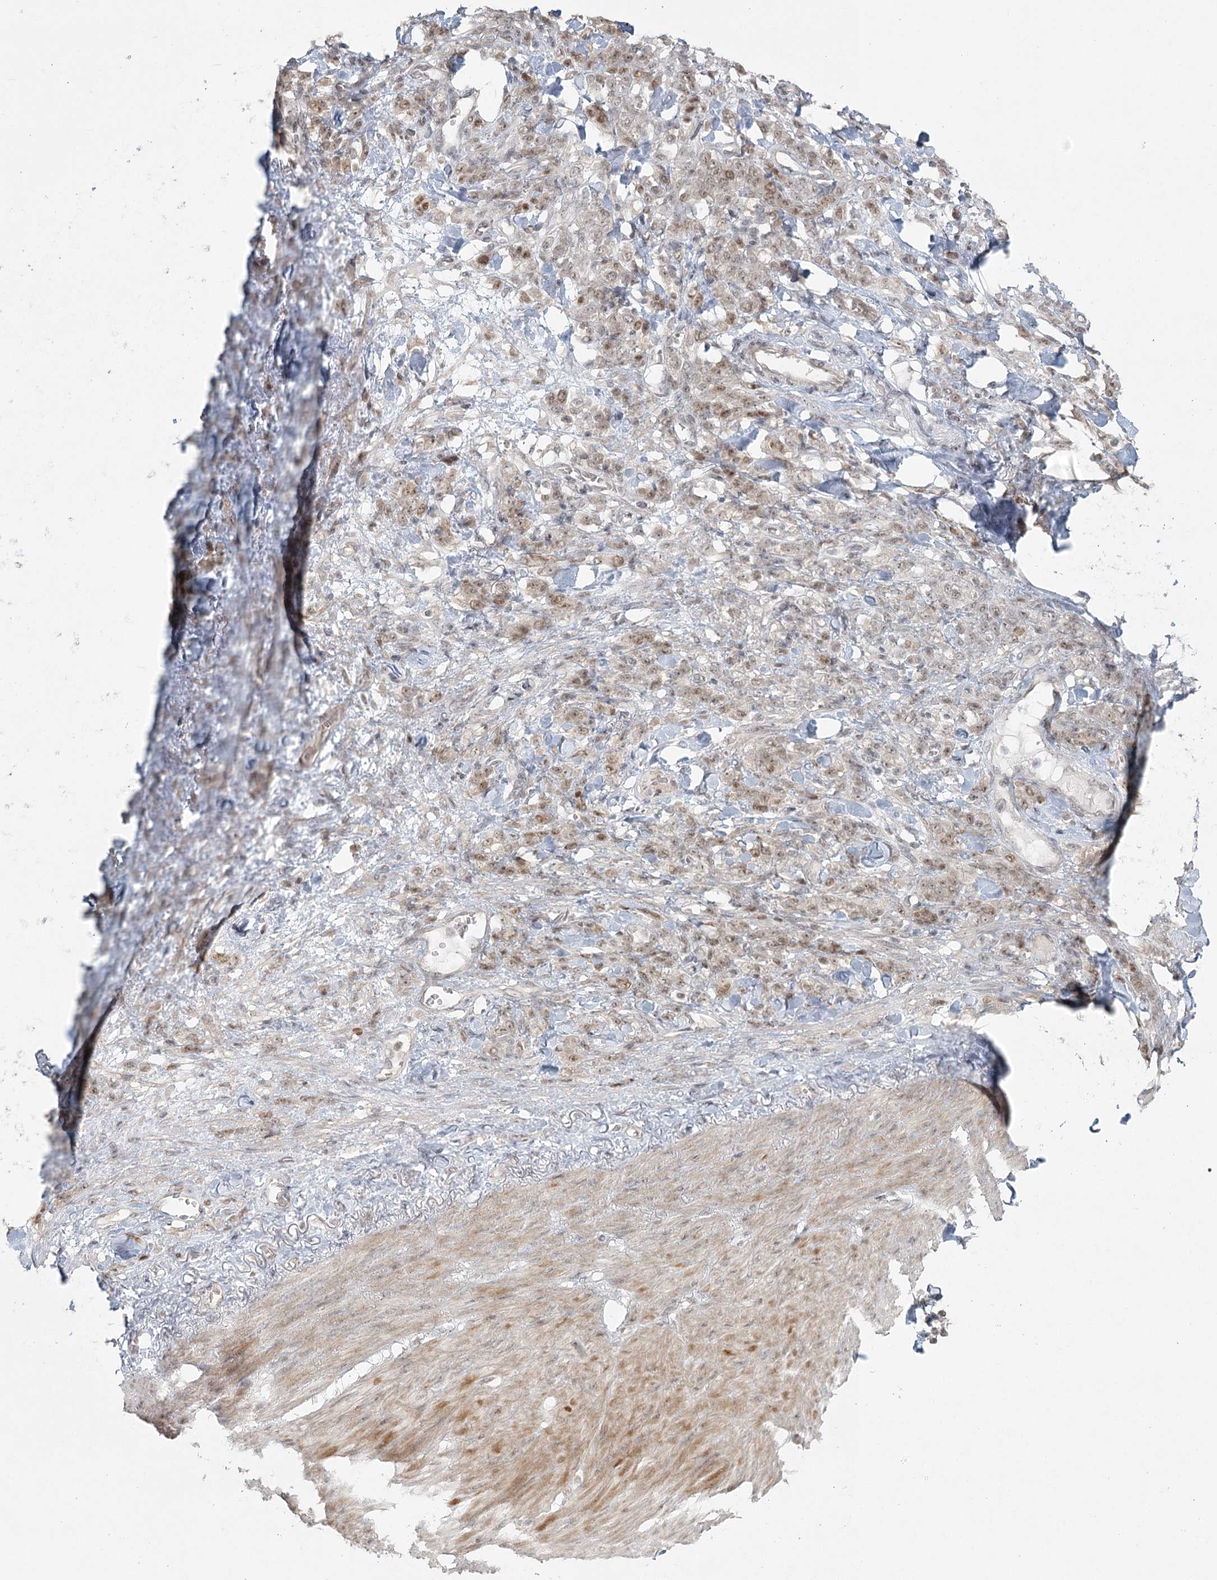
{"staining": {"intensity": "weak", "quantity": "25%-75%", "location": "nuclear"}, "tissue": "stomach cancer", "cell_type": "Tumor cells", "image_type": "cancer", "snomed": [{"axis": "morphology", "description": "Normal tissue, NOS"}, {"axis": "morphology", "description": "Adenocarcinoma, NOS"}, {"axis": "topography", "description": "Stomach"}], "caption": "A histopathology image showing weak nuclear positivity in about 25%-75% of tumor cells in stomach adenocarcinoma, as visualized by brown immunohistochemical staining.", "gene": "R3HCC1L", "patient": {"sex": "male", "age": 82}}